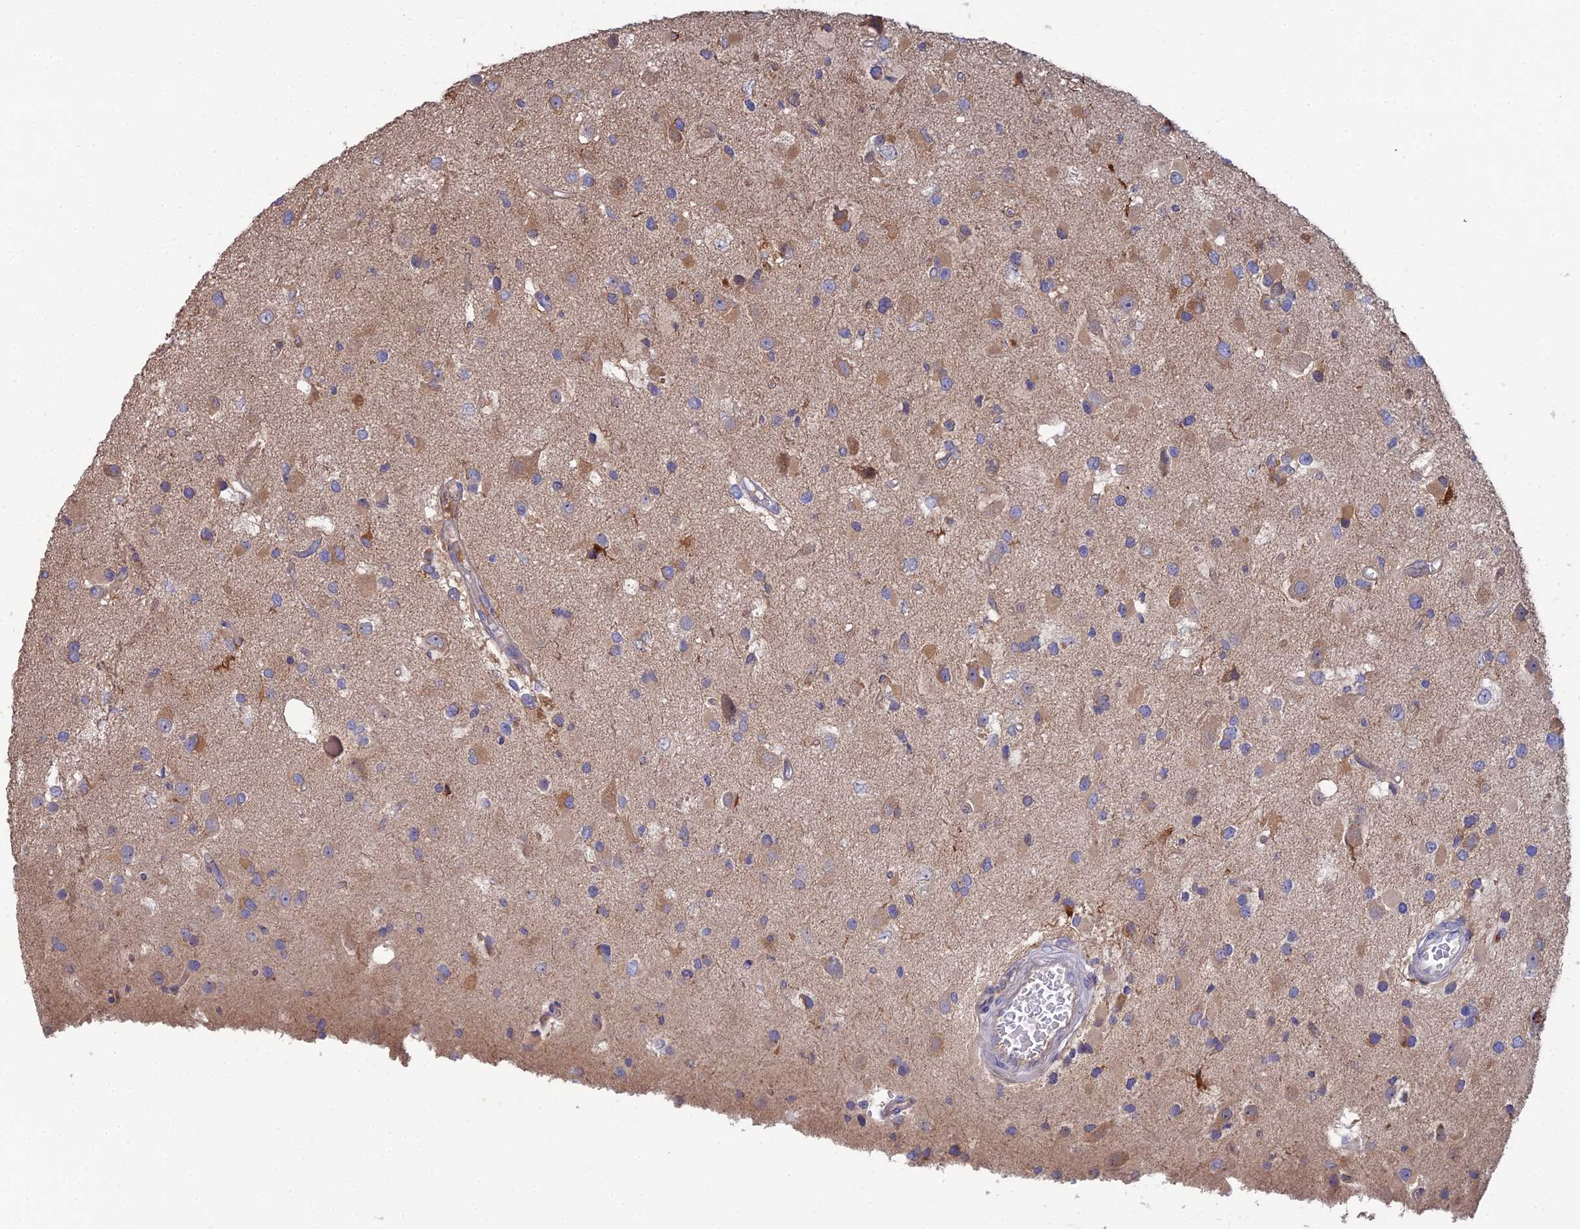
{"staining": {"intensity": "moderate", "quantity": "25%-75%", "location": "cytoplasmic/membranous"}, "tissue": "glioma", "cell_type": "Tumor cells", "image_type": "cancer", "snomed": [{"axis": "morphology", "description": "Glioma, malignant, High grade"}, {"axis": "topography", "description": "Brain"}], "caption": "High-grade glioma (malignant) stained for a protein displays moderate cytoplasmic/membranous positivity in tumor cells.", "gene": "ARL16", "patient": {"sex": "male", "age": 53}}